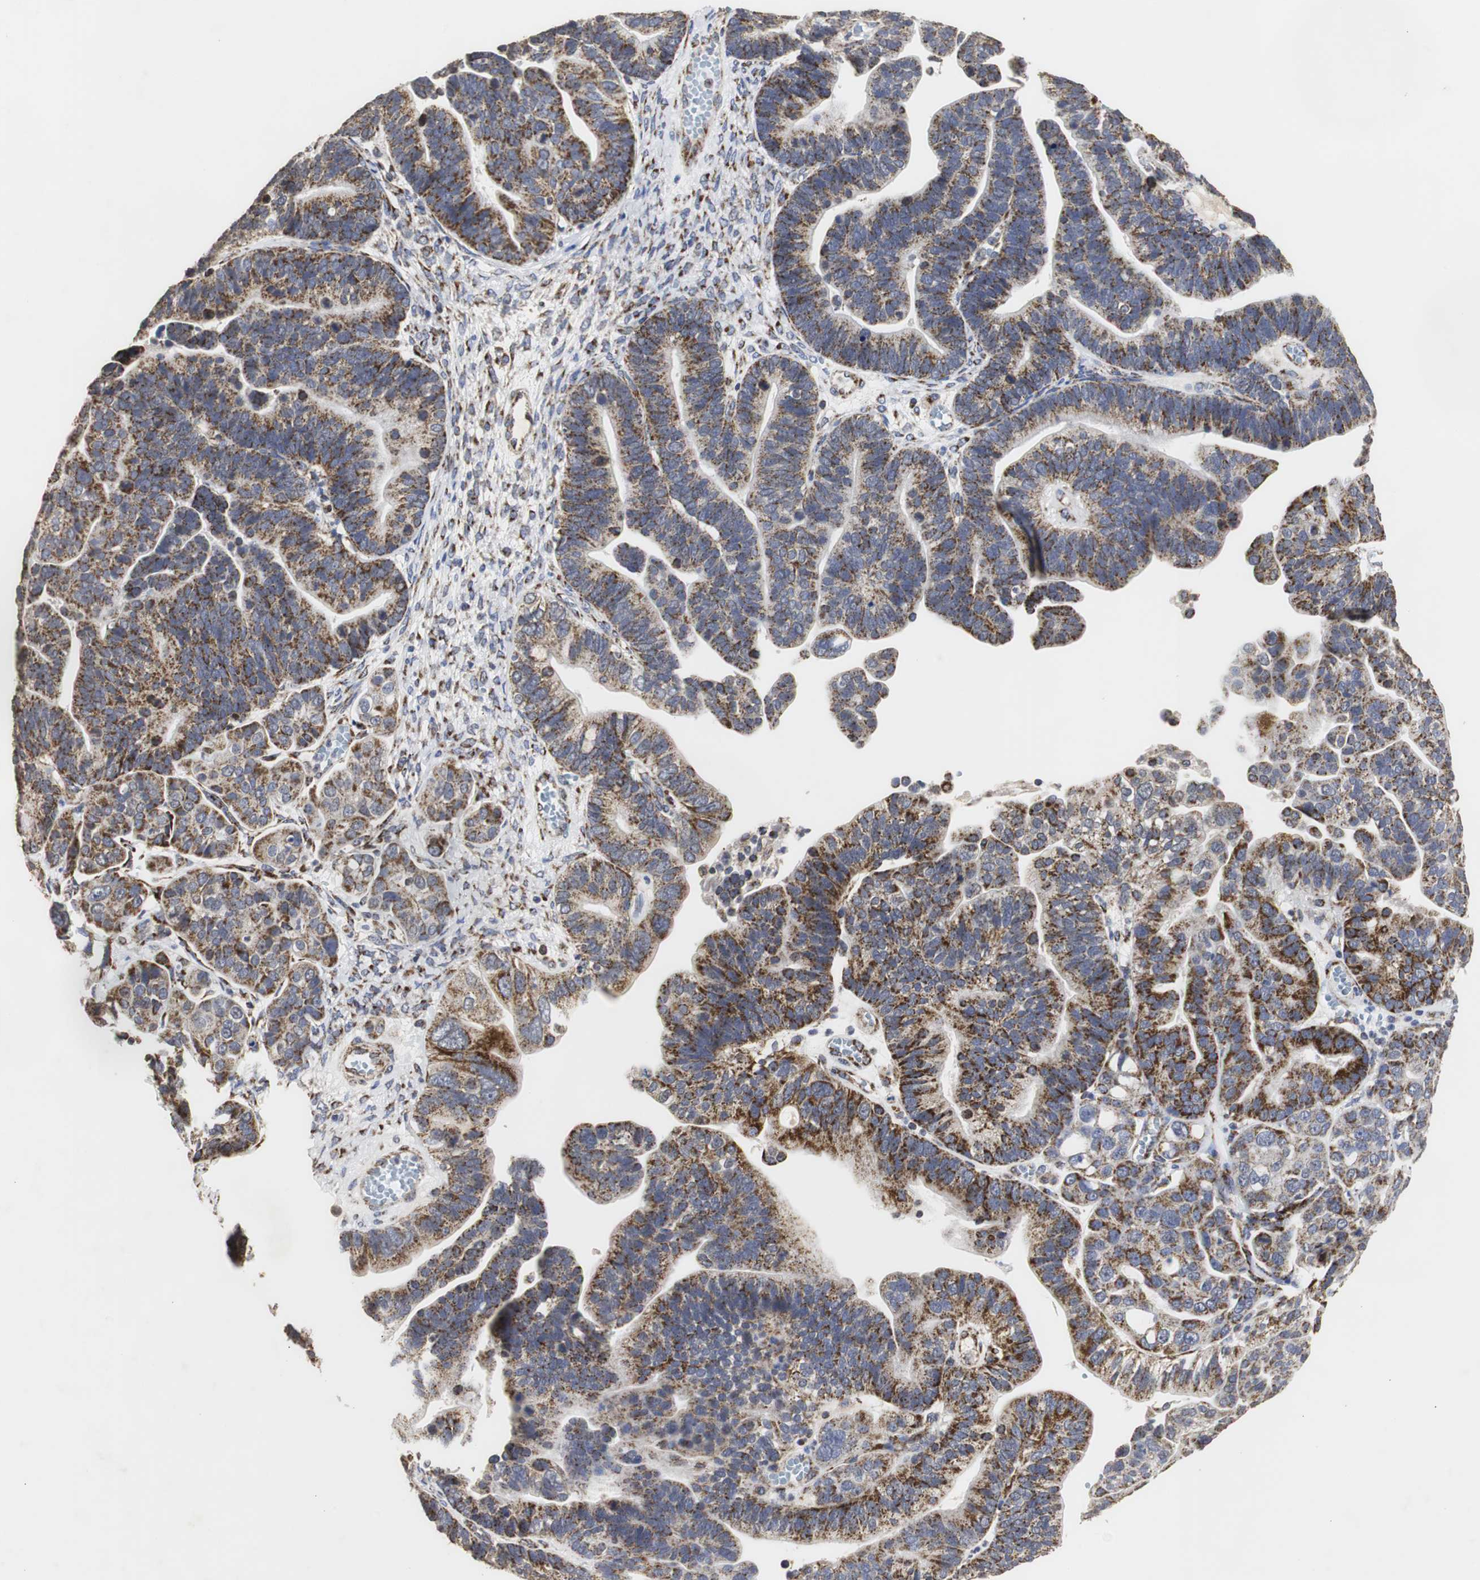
{"staining": {"intensity": "strong", "quantity": ">75%", "location": "cytoplasmic/membranous"}, "tissue": "ovarian cancer", "cell_type": "Tumor cells", "image_type": "cancer", "snomed": [{"axis": "morphology", "description": "Cystadenocarcinoma, serous, NOS"}, {"axis": "topography", "description": "Ovary"}], "caption": "This photomicrograph reveals ovarian serous cystadenocarcinoma stained with immunohistochemistry to label a protein in brown. The cytoplasmic/membranous of tumor cells show strong positivity for the protein. Nuclei are counter-stained blue.", "gene": "HSD17B10", "patient": {"sex": "female", "age": 56}}